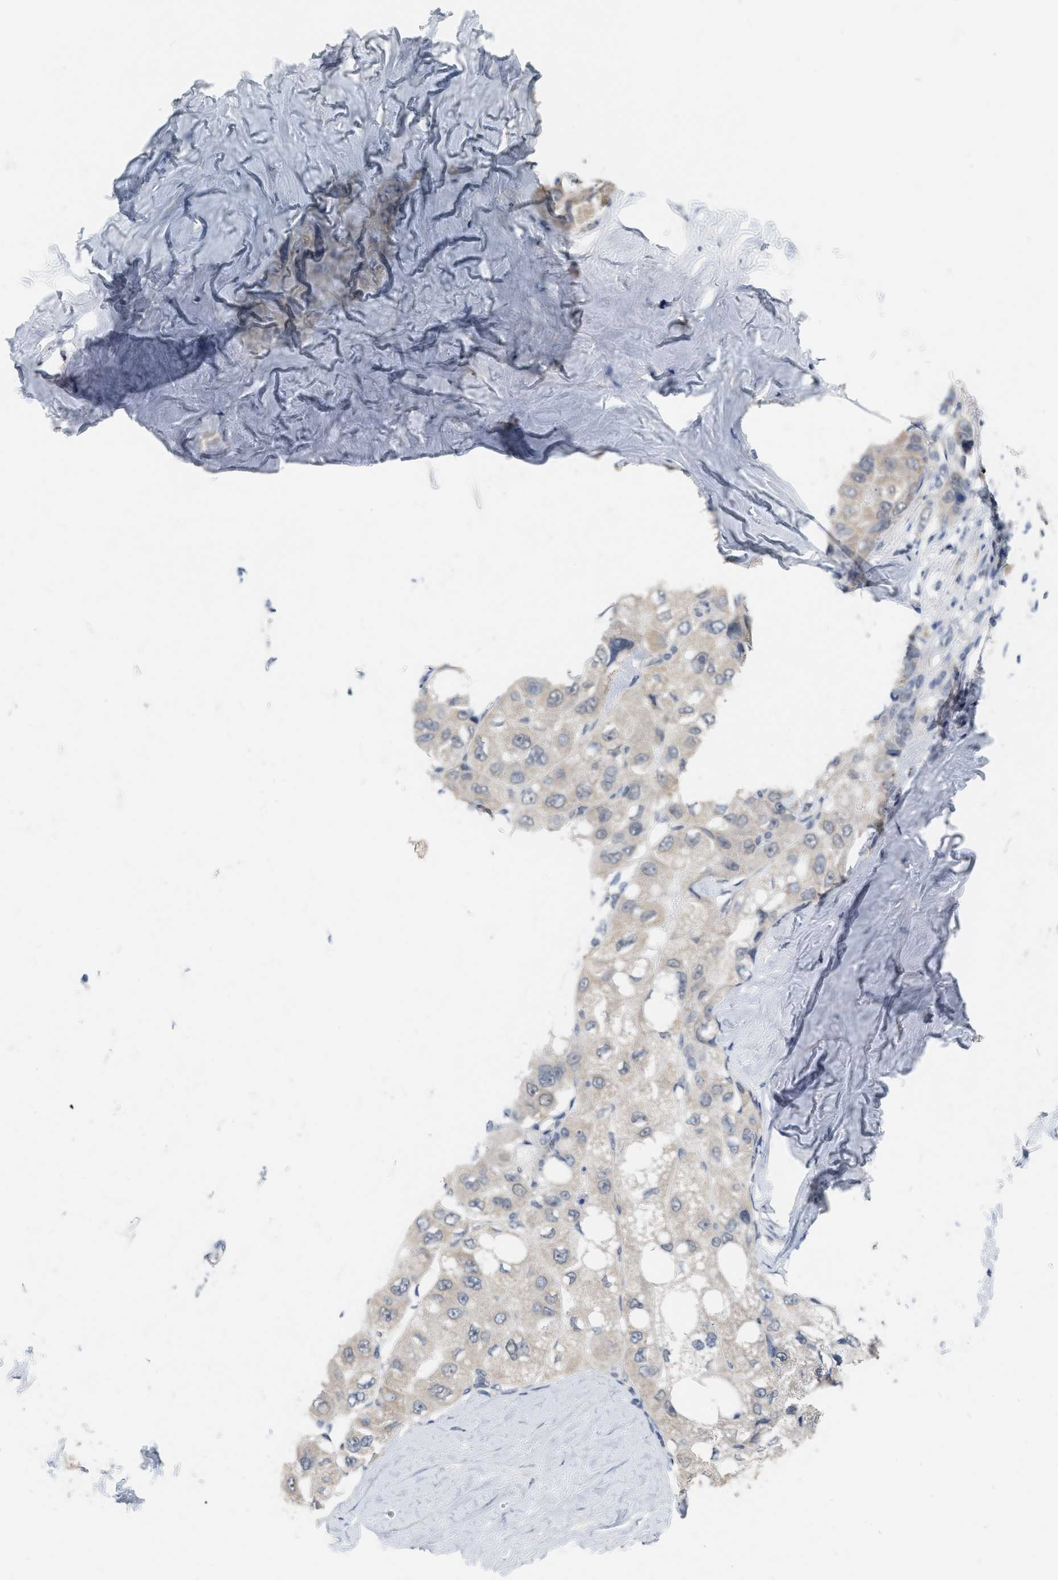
{"staining": {"intensity": "negative", "quantity": "none", "location": "none"}, "tissue": "liver cancer", "cell_type": "Tumor cells", "image_type": "cancer", "snomed": [{"axis": "morphology", "description": "Carcinoma, Hepatocellular, NOS"}, {"axis": "topography", "description": "Liver"}], "caption": "This is an IHC micrograph of human hepatocellular carcinoma (liver). There is no expression in tumor cells.", "gene": "RUVBL1", "patient": {"sex": "male", "age": 80}}